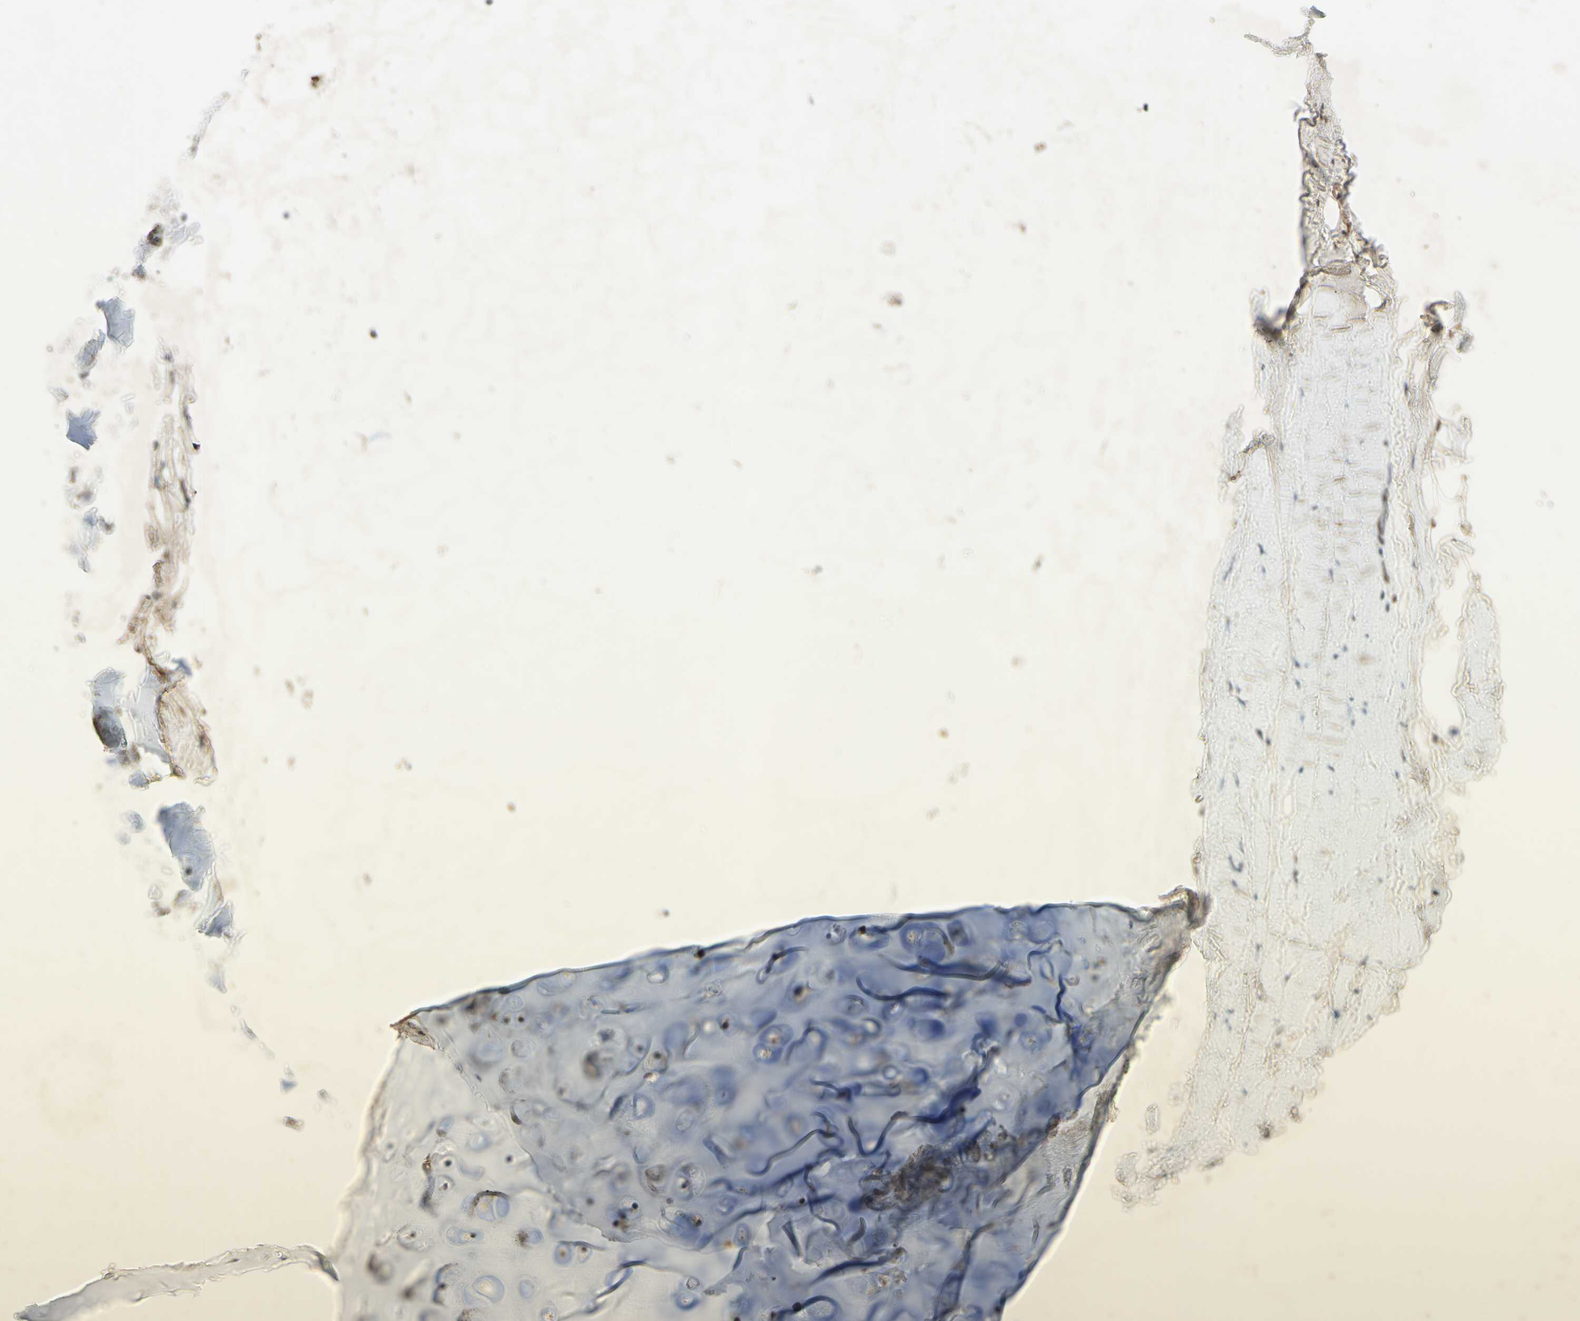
{"staining": {"intensity": "weak", "quantity": "<25%", "location": "cytoplasmic/membranous"}, "tissue": "adipose tissue", "cell_type": "Adipocytes", "image_type": "normal", "snomed": [{"axis": "morphology", "description": "Normal tissue, NOS"}, {"axis": "topography", "description": "Bronchus"}], "caption": "Immunohistochemical staining of unremarkable human adipose tissue demonstrates no significant staining in adipocytes.", "gene": "RAD18", "patient": {"sex": "female", "age": 73}}